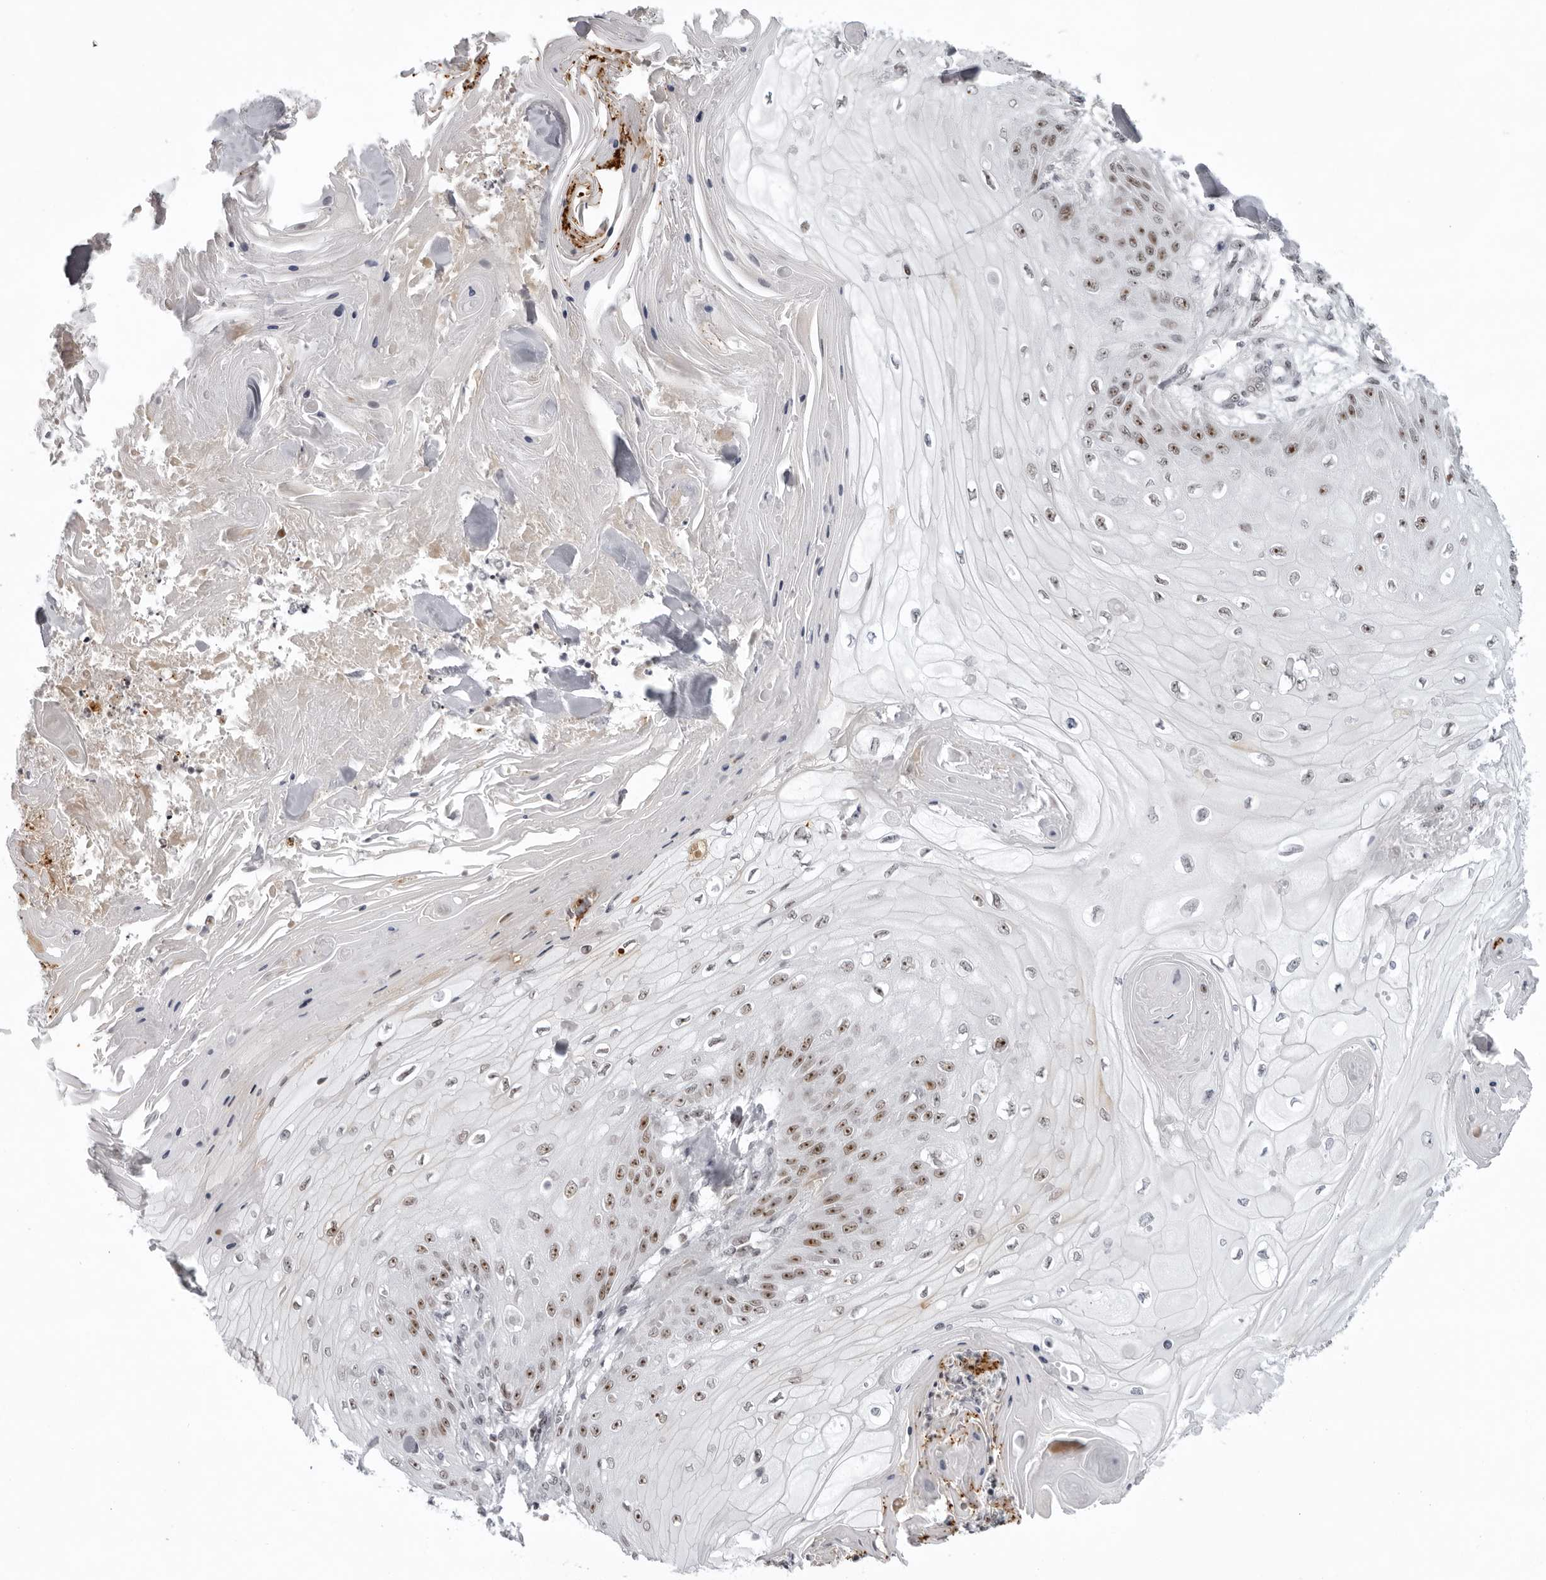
{"staining": {"intensity": "strong", "quantity": ">75%", "location": "nuclear"}, "tissue": "skin cancer", "cell_type": "Tumor cells", "image_type": "cancer", "snomed": [{"axis": "morphology", "description": "Squamous cell carcinoma, NOS"}, {"axis": "topography", "description": "Skin"}], "caption": "Brown immunohistochemical staining in skin cancer displays strong nuclear positivity in about >75% of tumor cells. (DAB (3,3'-diaminobenzidine) = brown stain, brightfield microscopy at high magnification).", "gene": "EXOSC10", "patient": {"sex": "male", "age": 74}}